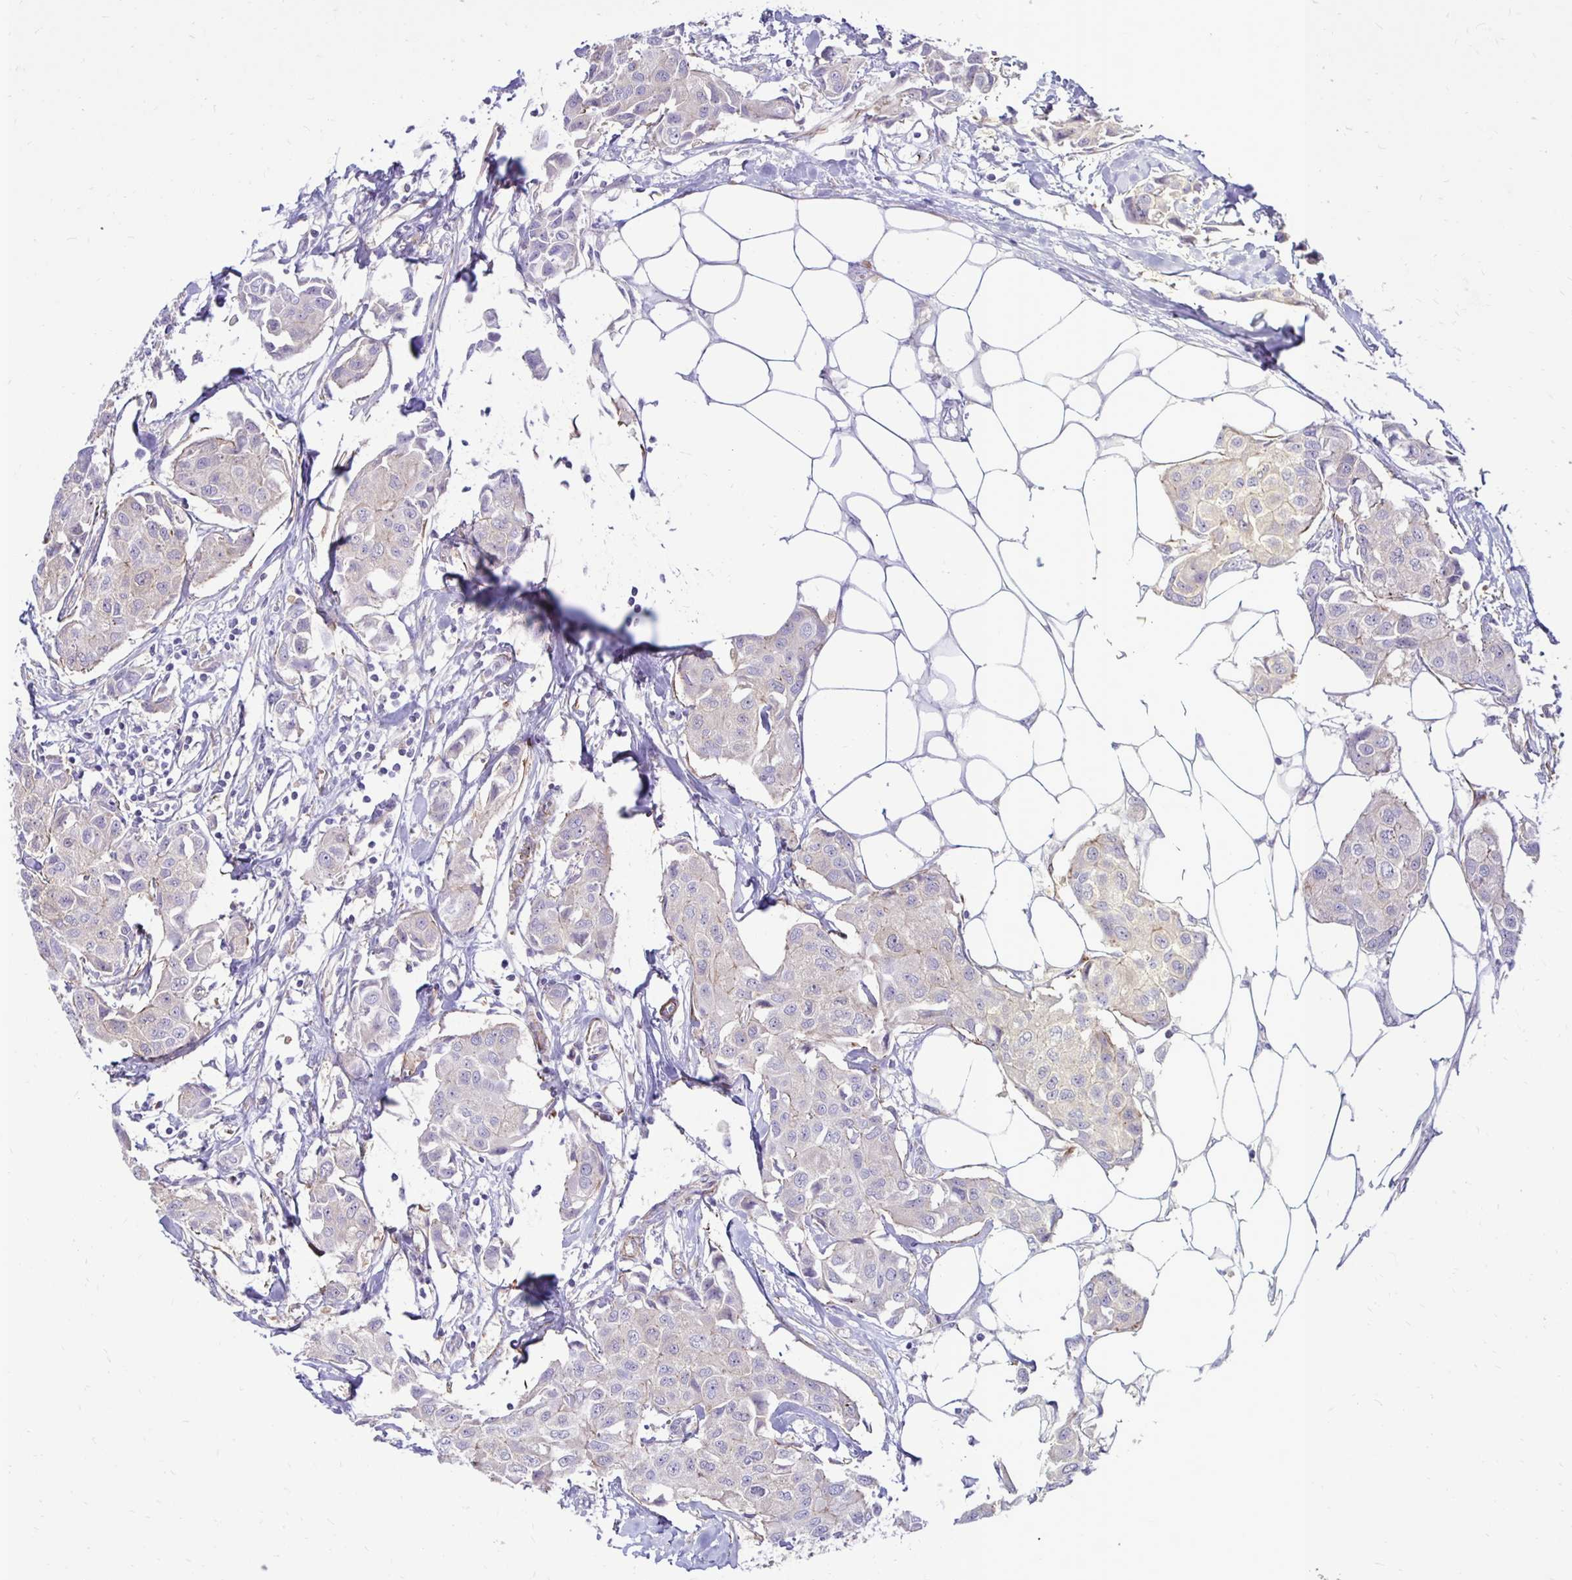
{"staining": {"intensity": "weak", "quantity": "<25%", "location": "cytoplasmic/membranous"}, "tissue": "breast cancer", "cell_type": "Tumor cells", "image_type": "cancer", "snomed": [{"axis": "morphology", "description": "Duct carcinoma"}, {"axis": "topography", "description": "Breast"}, {"axis": "topography", "description": "Lymph node"}], "caption": "Tumor cells are negative for protein expression in human breast cancer (intraductal carcinoma).", "gene": "CTPS1", "patient": {"sex": "female", "age": 80}}